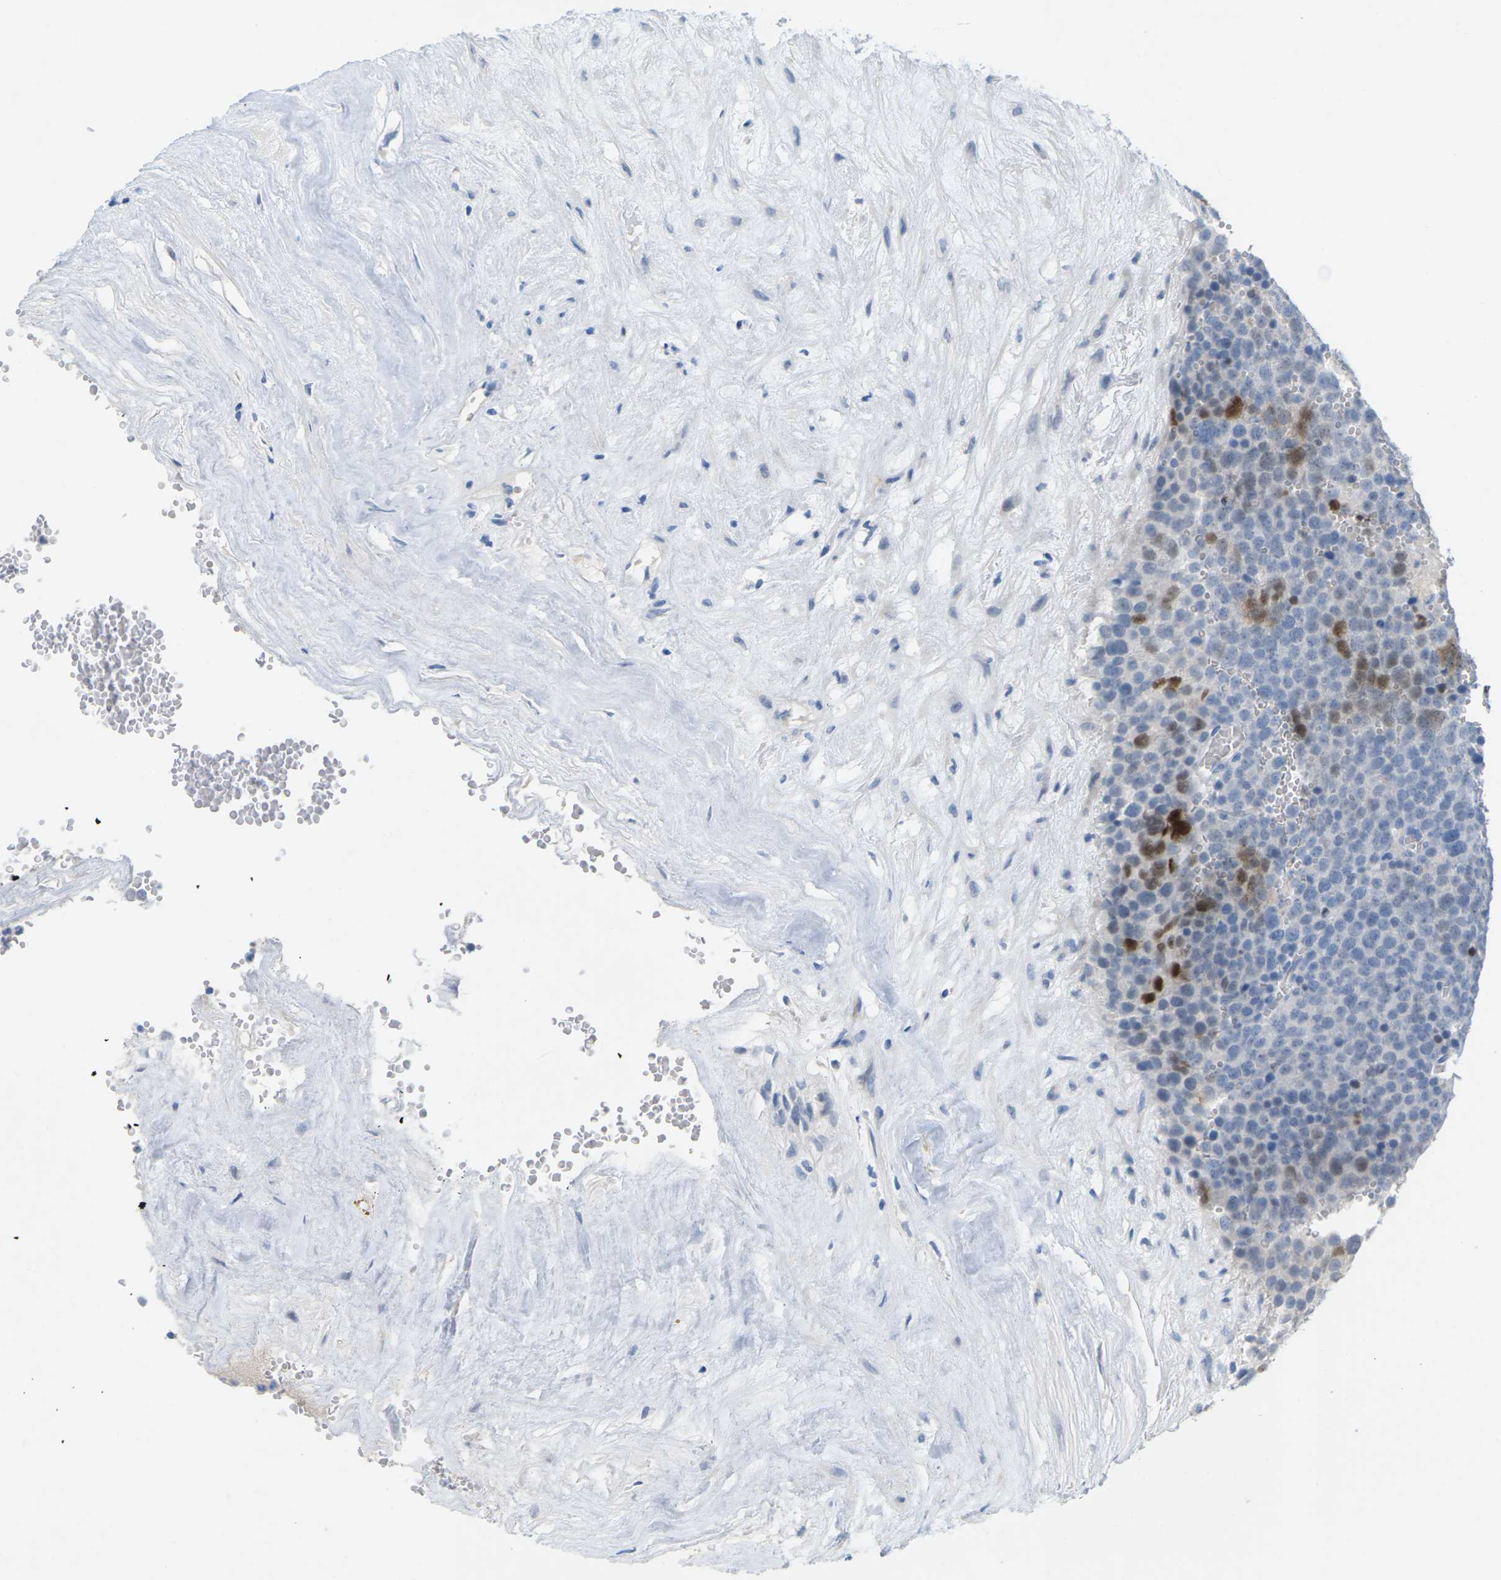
{"staining": {"intensity": "negative", "quantity": "none", "location": "none"}, "tissue": "testis cancer", "cell_type": "Tumor cells", "image_type": "cancer", "snomed": [{"axis": "morphology", "description": "Seminoma, NOS"}, {"axis": "topography", "description": "Testis"}], "caption": "Micrograph shows no significant protein staining in tumor cells of seminoma (testis).", "gene": "CLDN3", "patient": {"sex": "male", "age": 71}}